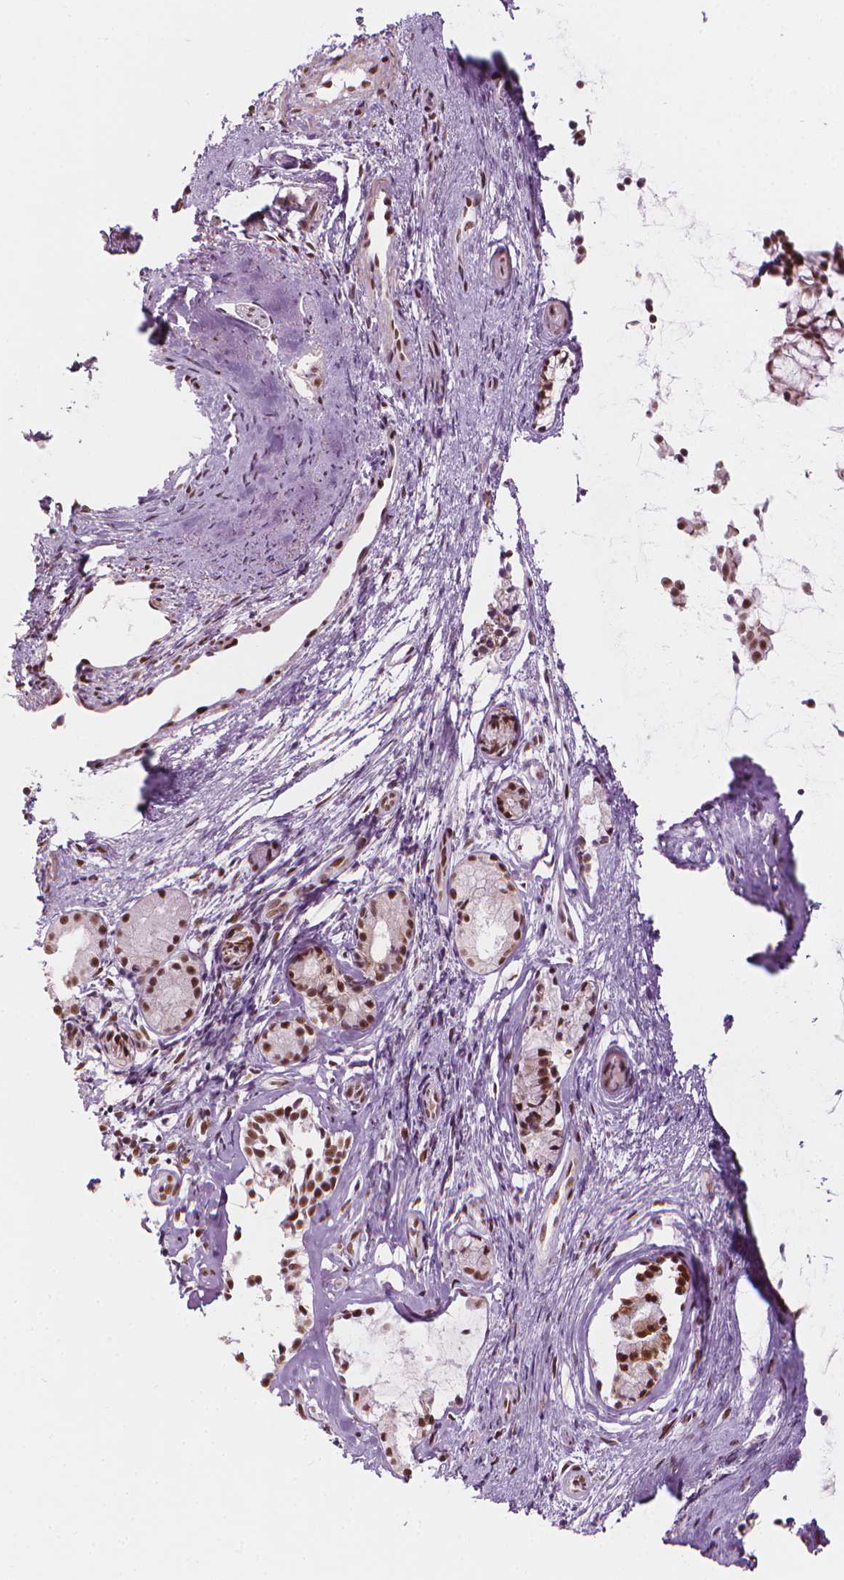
{"staining": {"intensity": "strong", "quantity": ">75%", "location": "nuclear"}, "tissue": "nasopharynx", "cell_type": "Respiratory epithelial cells", "image_type": "normal", "snomed": [{"axis": "morphology", "description": "Normal tissue, NOS"}, {"axis": "topography", "description": "Nasopharynx"}], "caption": "High-power microscopy captured an immunohistochemistry photomicrograph of unremarkable nasopharynx, revealing strong nuclear positivity in approximately >75% of respiratory epithelial cells. The staining was performed using DAB, with brown indicating positive protein expression. Nuclei are stained blue with hematoxylin.", "gene": "ELF2", "patient": {"sex": "female", "age": 52}}